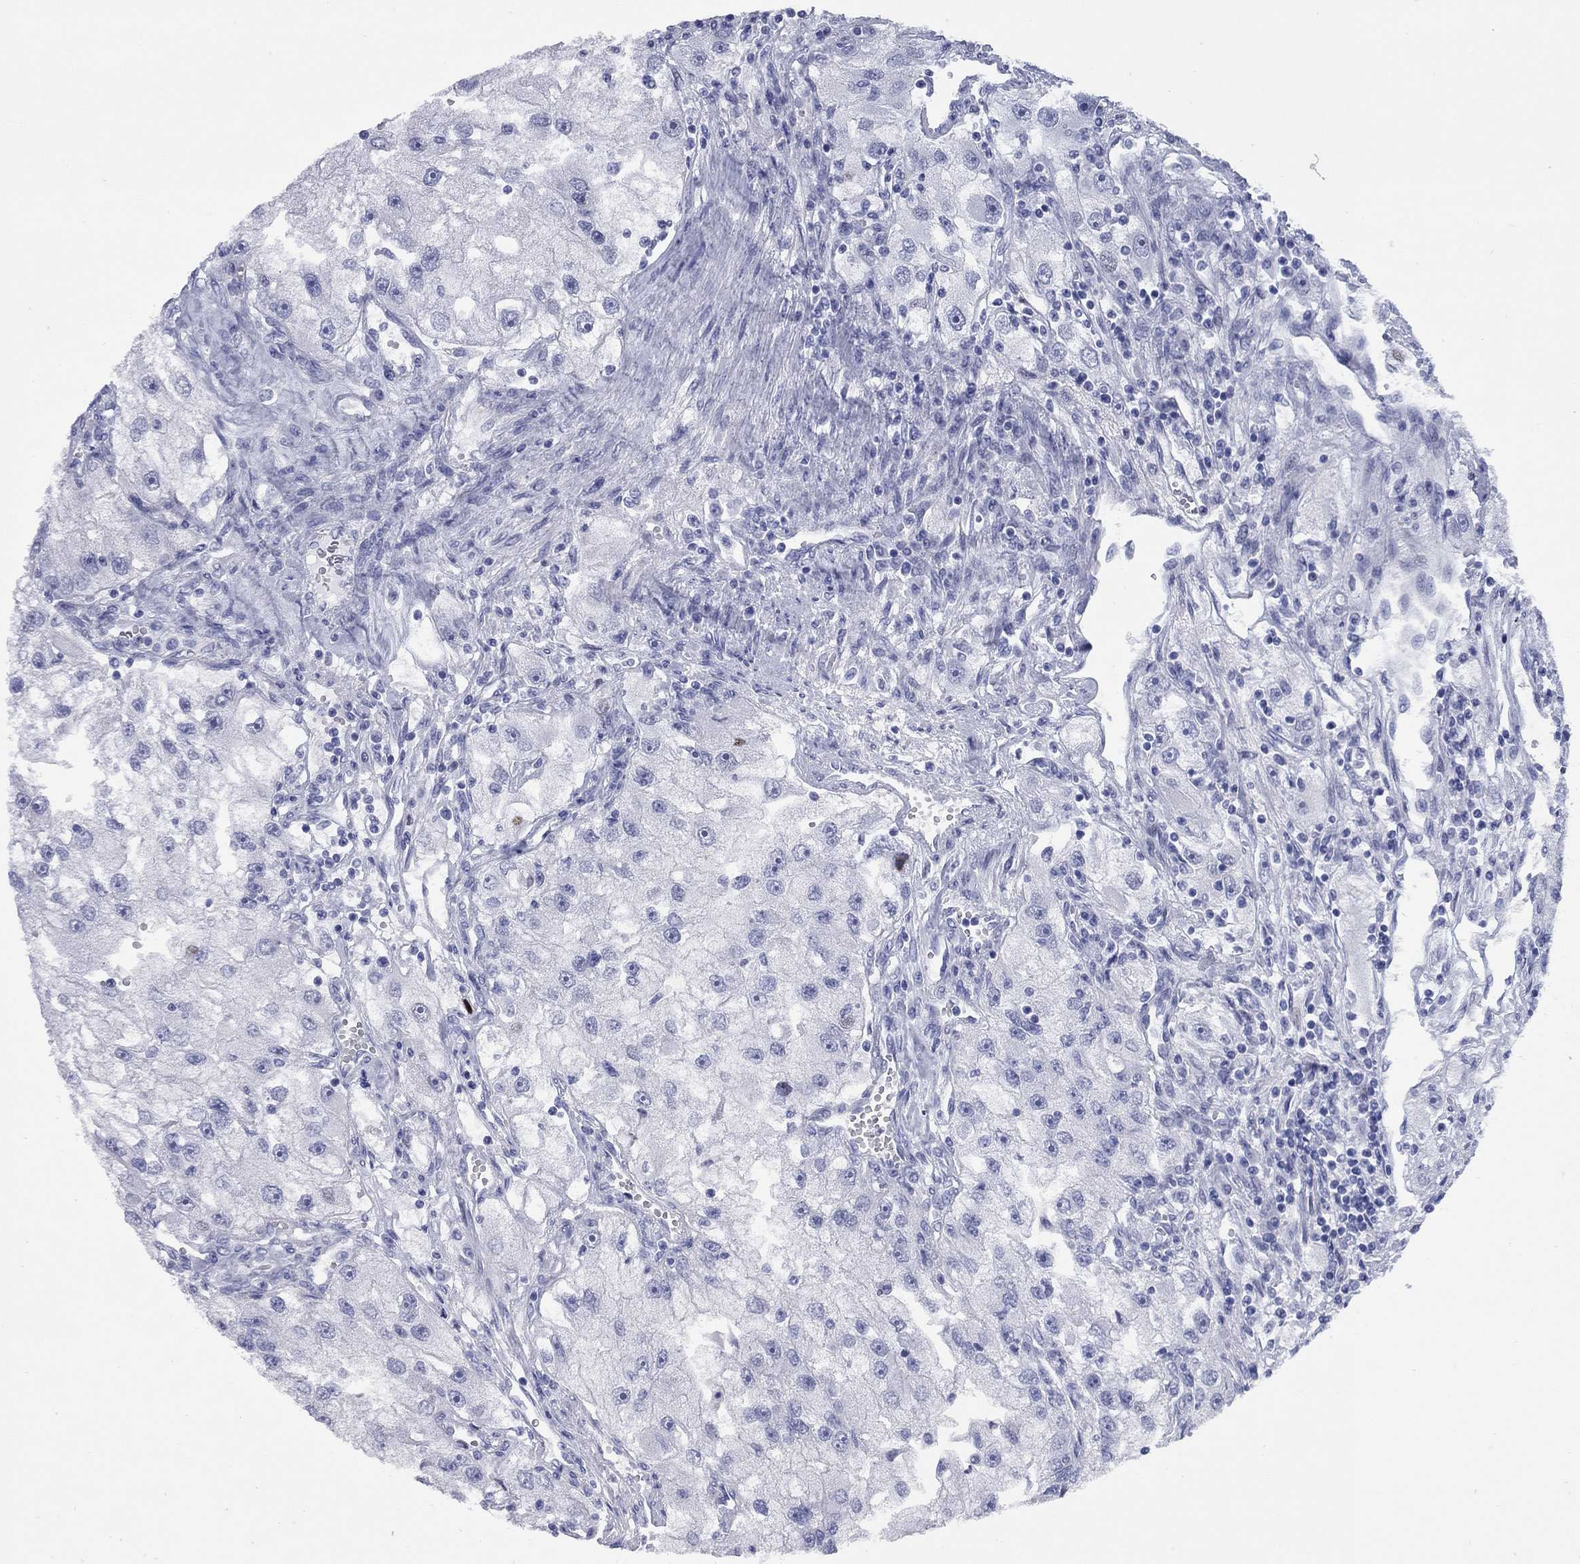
{"staining": {"intensity": "negative", "quantity": "none", "location": "none"}, "tissue": "renal cancer", "cell_type": "Tumor cells", "image_type": "cancer", "snomed": [{"axis": "morphology", "description": "Adenocarcinoma, NOS"}, {"axis": "topography", "description": "Kidney"}], "caption": "Tumor cells show no significant positivity in renal cancer.", "gene": "CCNA1", "patient": {"sex": "male", "age": 63}}